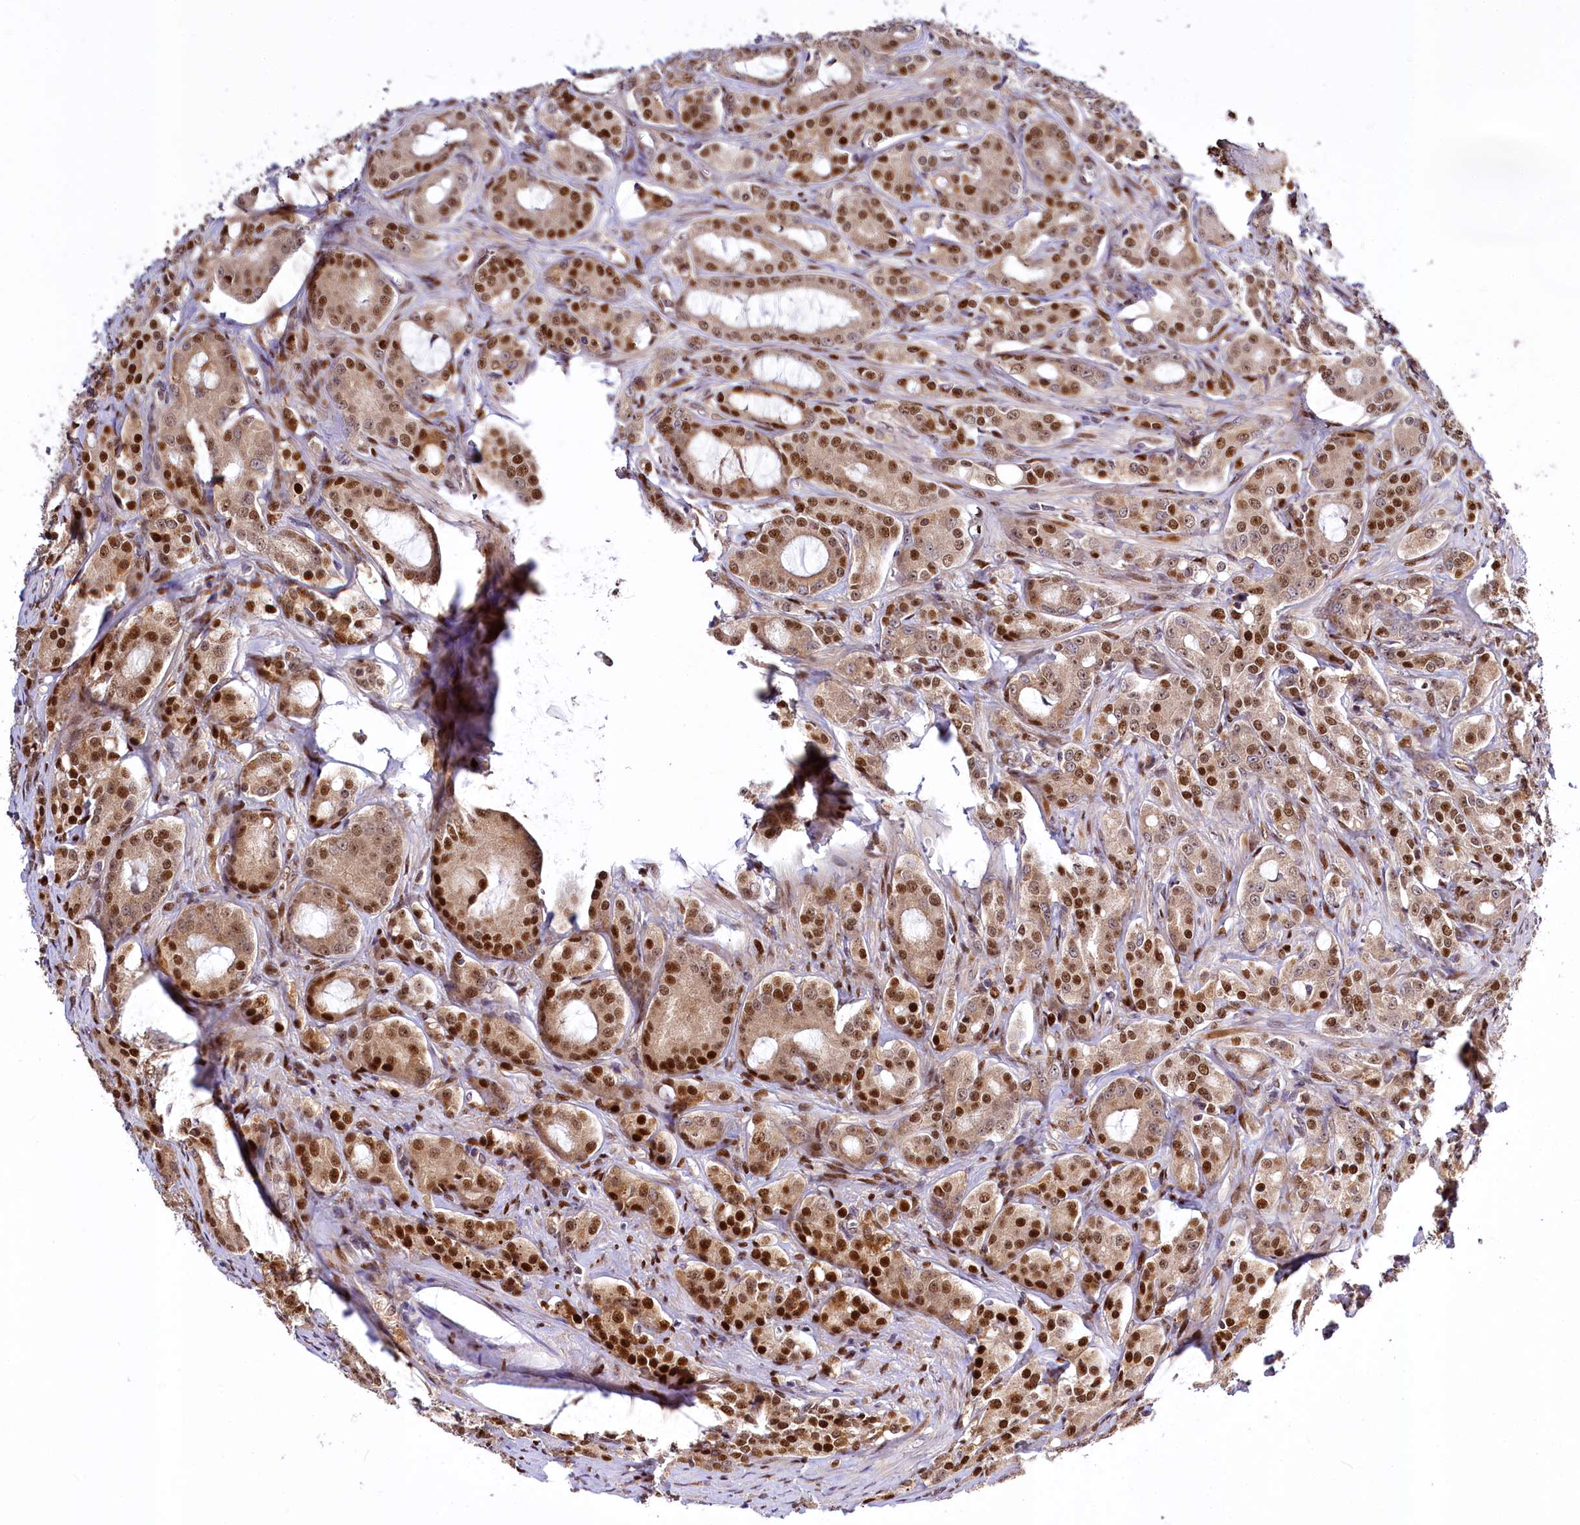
{"staining": {"intensity": "strong", "quantity": ">75%", "location": "nuclear"}, "tissue": "prostate cancer", "cell_type": "Tumor cells", "image_type": "cancer", "snomed": [{"axis": "morphology", "description": "Adenocarcinoma, High grade"}, {"axis": "topography", "description": "Prostate"}], "caption": "Prostate adenocarcinoma (high-grade) stained with a protein marker reveals strong staining in tumor cells.", "gene": "MAML2", "patient": {"sex": "male", "age": 72}}